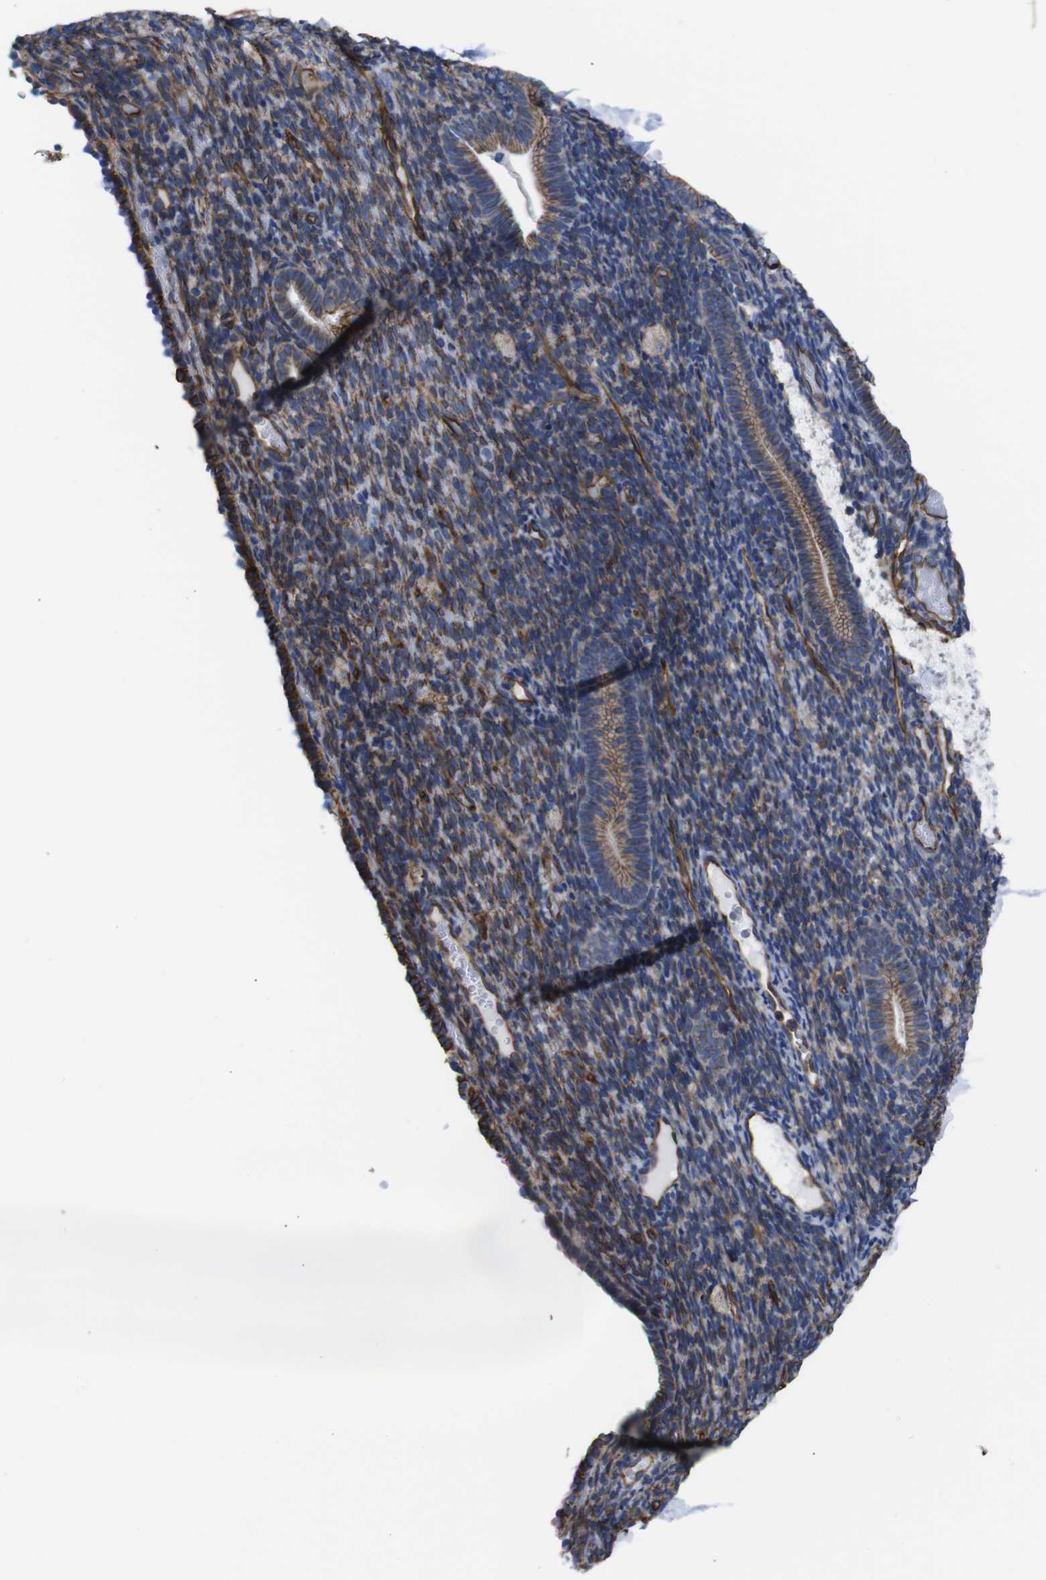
{"staining": {"intensity": "moderate", "quantity": ">75%", "location": "cytoplasmic/membranous"}, "tissue": "endometrium", "cell_type": "Cells in endometrial stroma", "image_type": "normal", "snomed": [{"axis": "morphology", "description": "Normal tissue, NOS"}, {"axis": "topography", "description": "Endometrium"}], "caption": "Approximately >75% of cells in endometrial stroma in benign endometrium display moderate cytoplasmic/membranous protein expression as visualized by brown immunohistochemical staining.", "gene": "SPTBN1", "patient": {"sex": "female", "age": 51}}